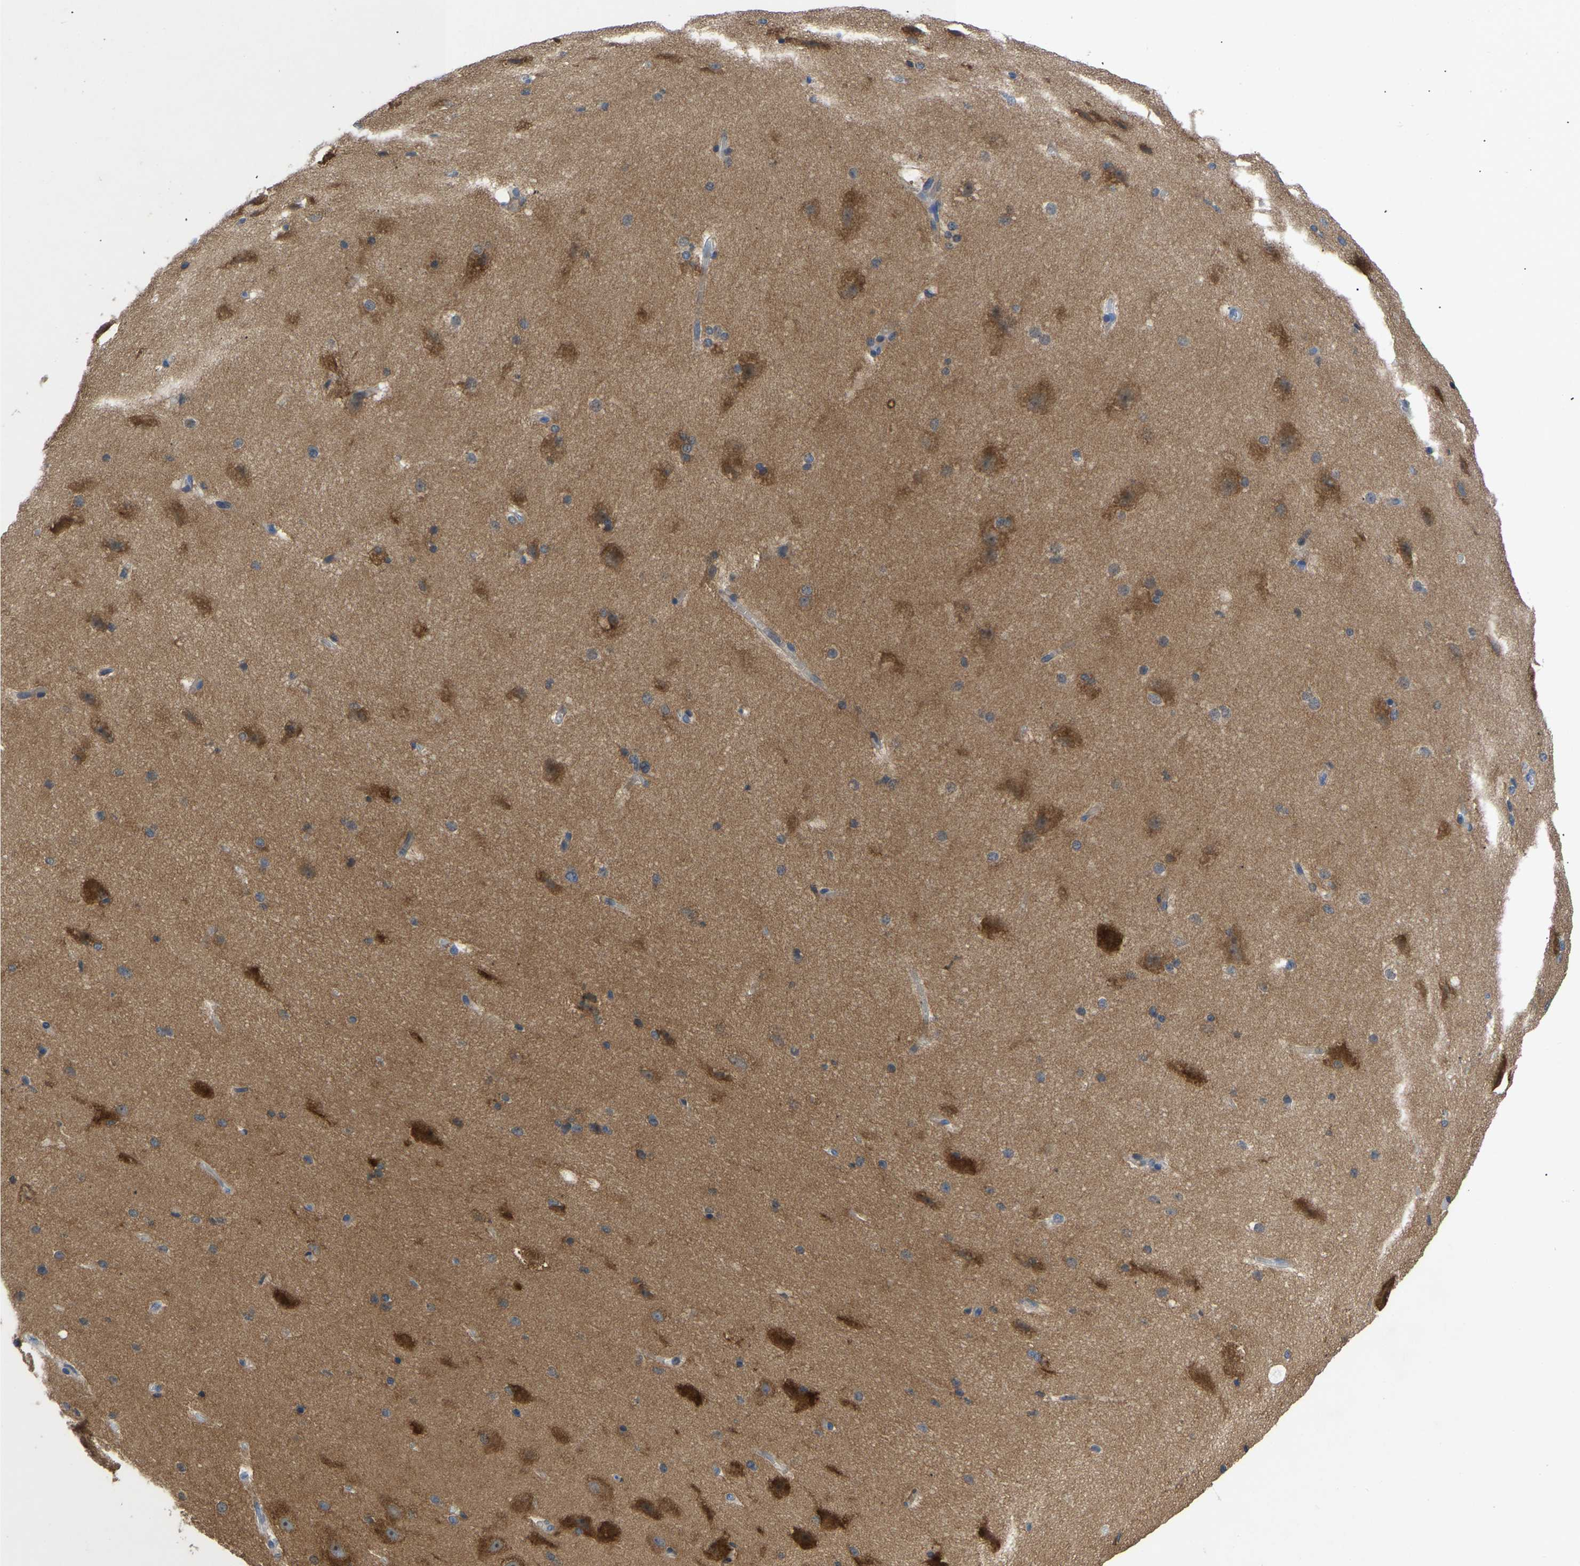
{"staining": {"intensity": "negative", "quantity": "none", "location": "none"}, "tissue": "cerebral cortex", "cell_type": "Endothelial cells", "image_type": "normal", "snomed": [{"axis": "morphology", "description": "Normal tissue, NOS"}, {"axis": "topography", "description": "Cerebral cortex"}, {"axis": "topography", "description": "Hippocampus"}], "caption": "IHC histopathology image of benign cerebral cortex stained for a protein (brown), which demonstrates no staining in endothelial cells. (DAB (3,3'-diaminobenzidine) immunohistochemistry with hematoxylin counter stain).", "gene": "ABCA10", "patient": {"sex": "female", "age": 19}}